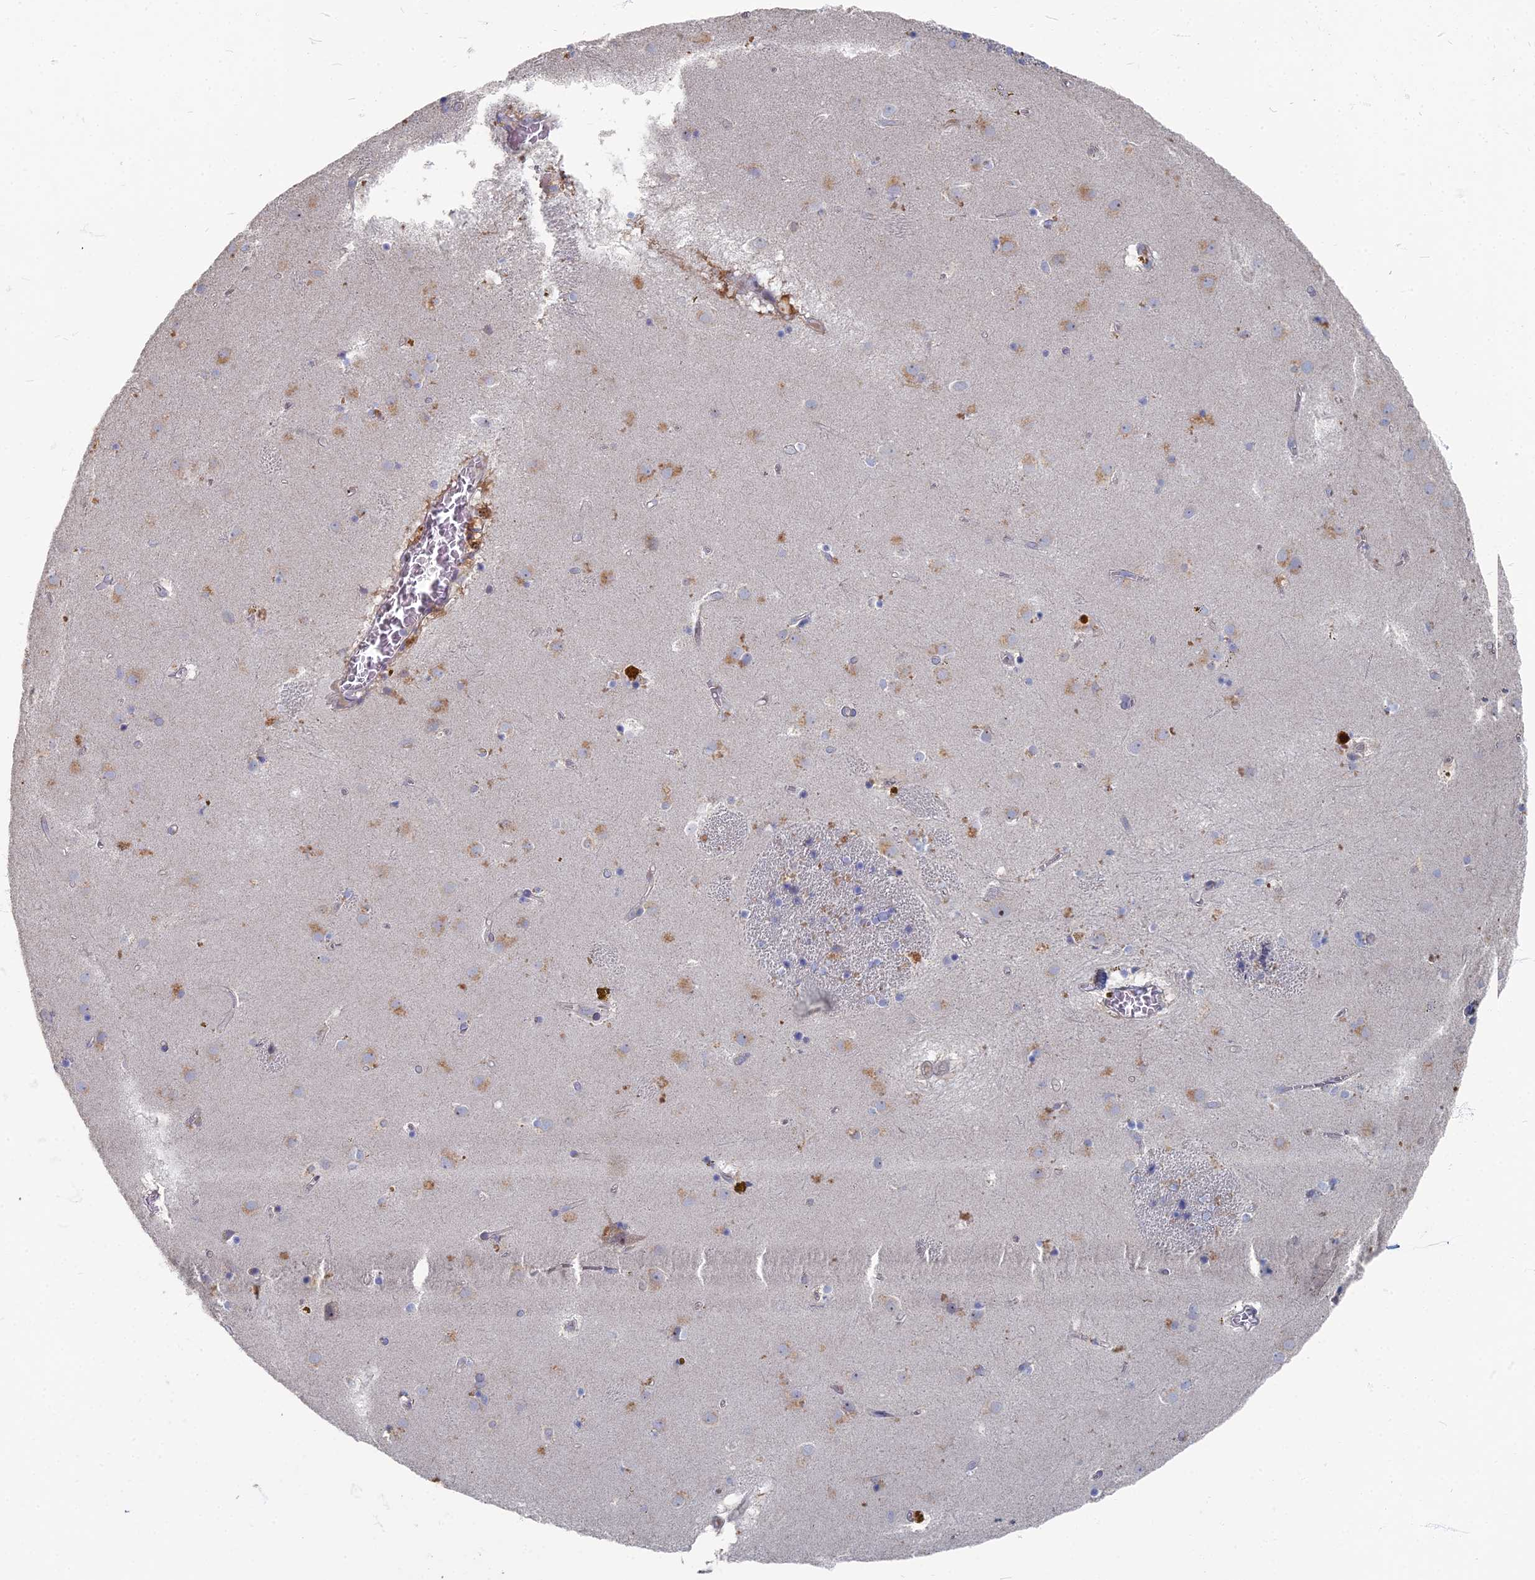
{"staining": {"intensity": "weak", "quantity": "<25%", "location": "cytoplasmic/membranous"}, "tissue": "caudate", "cell_type": "Glial cells", "image_type": "normal", "snomed": [{"axis": "morphology", "description": "Normal tissue, NOS"}, {"axis": "topography", "description": "Lateral ventricle wall"}], "caption": "High power microscopy histopathology image of an immunohistochemistry micrograph of benign caudate, revealing no significant staining in glial cells.", "gene": "TMEM128", "patient": {"sex": "male", "age": 70}}